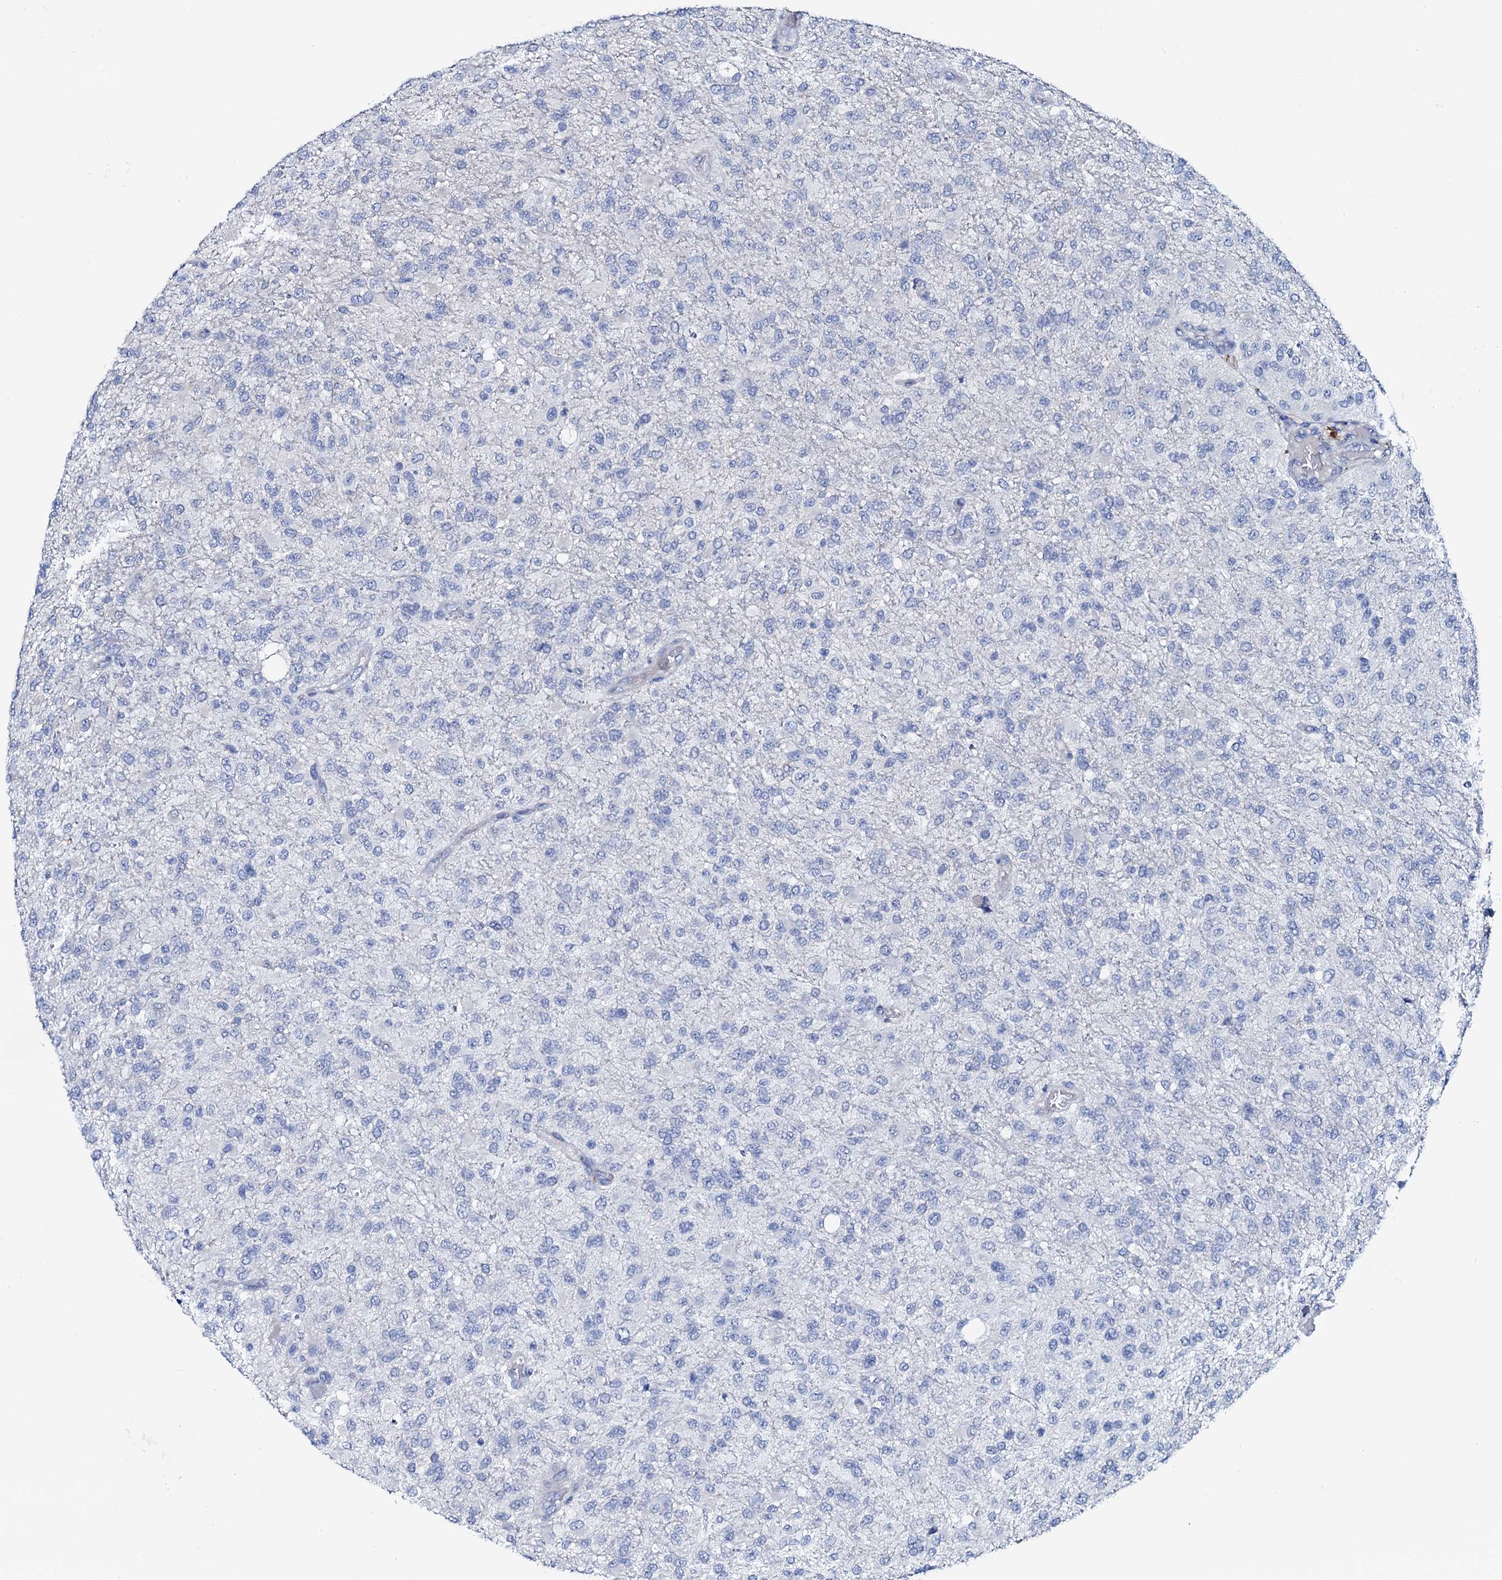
{"staining": {"intensity": "negative", "quantity": "none", "location": "none"}, "tissue": "glioma", "cell_type": "Tumor cells", "image_type": "cancer", "snomed": [{"axis": "morphology", "description": "Glioma, malignant, High grade"}, {"axis": "topography", "description": "Brain"}], "caption": "Glioma stained for a protein using immunohistochemistry (IHC) shows no positivity tumor cells.", "gene": "GYS2", "patient": {"sex": "female", "age": 74}}